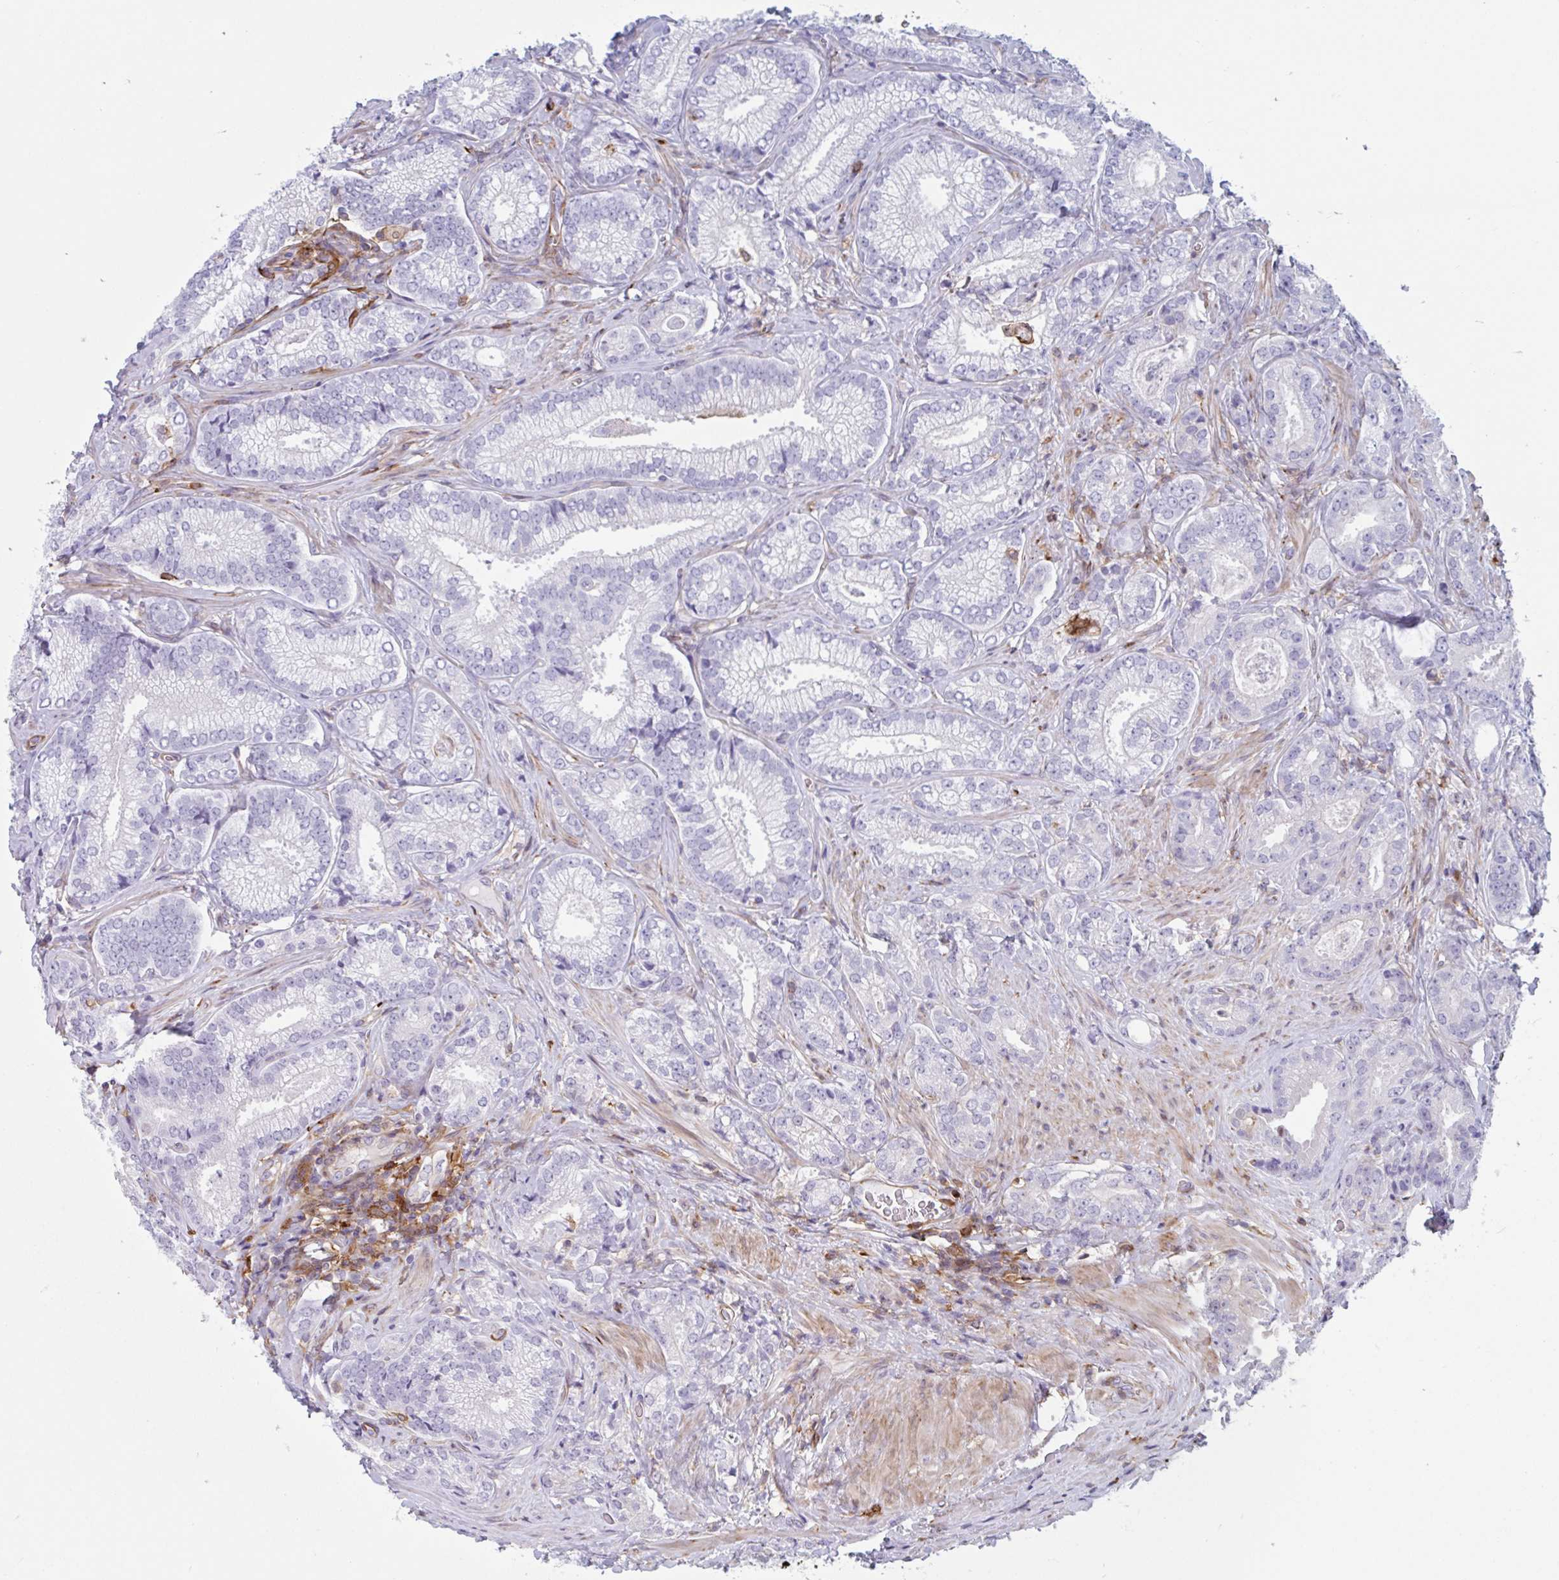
{"staining": {"intensity": "negative", "quantity": "none", "location": "none"}, "tissue": "prostate cancer", "cell_type": "Tumor cells", "image_type": "cancer", "snomed": [{"axis": "morphology", "description": "Adenocarcinoma, Low grade"}, {"axis": "topography", "description": "Prostate"}], "caption": "Immunohistochemical staining of prostate cancer exhibits no significant positivity in tumor cells. Nuclei are stained in blue.", "gene": "EFHD1", "patient": {"sex": "male", "age": 63}}